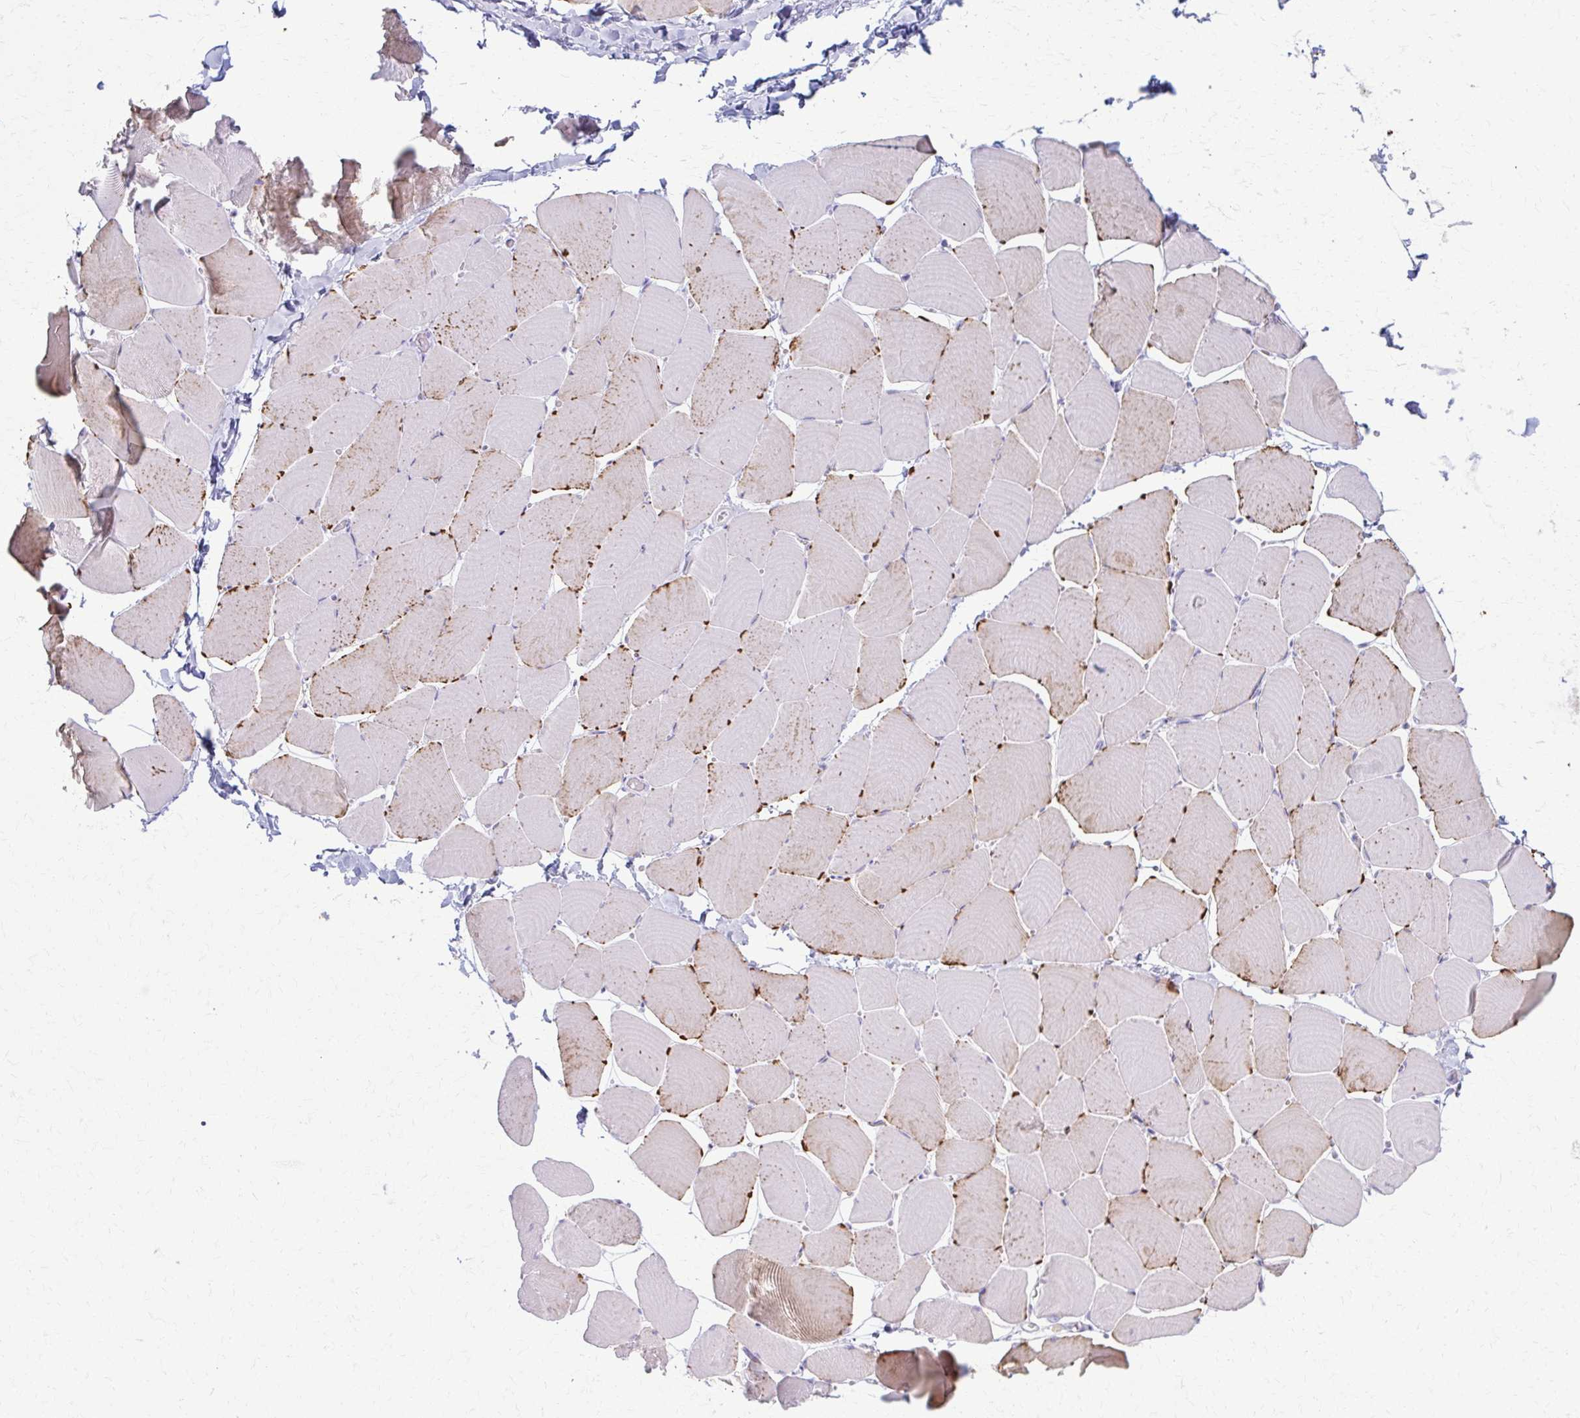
{"staining": {"intensity": "negative", "quantity": "none", "location": "none"}, "tissue": "skeletal muscle", "cell_type": "Myocytes", "image_type": "normal", "snomed": [{"axis": "morphology", "description": "Normal tissue, NOS"}, {"axis": "topography", "description": "Skeletal muscle"}], "caption": "An image of skeletal muscle stained for a protein demonstrates no brown staining in myocytes.", "gene": "ENSG00000275249", "patient": {"sex": "male", "age": 25}}